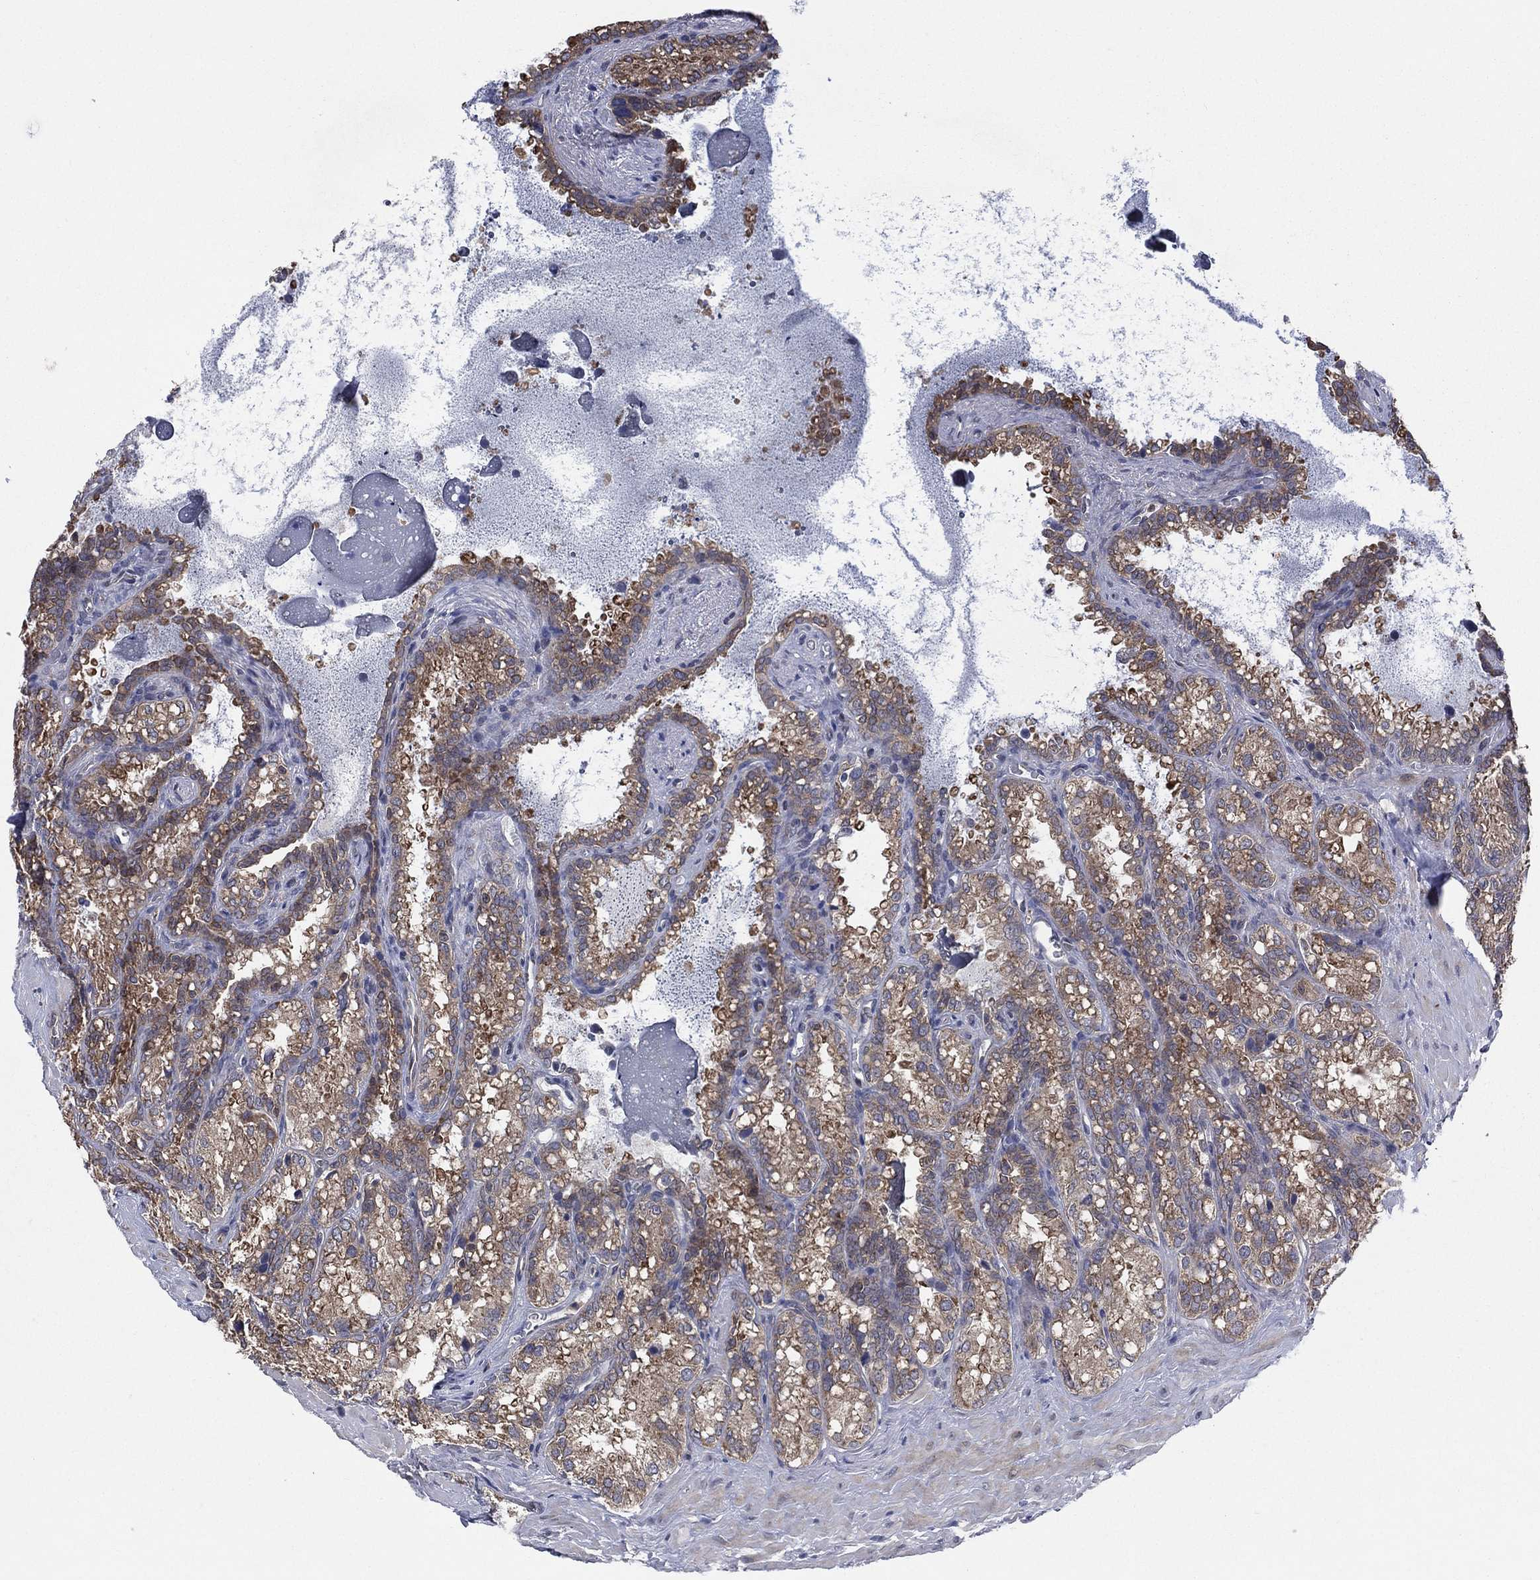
{"staining": {"intensity": "moderate", "quantity": ">75%", "location": "cytoplasmic/membranous"}, "tissue": "seminal vesicle", "cell_type": "Glandular cells", "image_type": "normal", "snomed": [{"axis": "morphology", "description": "Normal tissue, NOS"}, {"axis": "topography", "description": "Seminal veicle"}], "caption": "A micrograph of human seminal vesicle stained for a protein demonstrates moderate cytoplasmic/membranous brown staining in glandular cells. Using DAB (3,3'-diaminobenzidine) (brown) and hematoxylin (blue) stains, captured at high magnification using brightfield microscopy.", "gene": "C2orf76", "patient": {"sex": "male", "age": 68}}